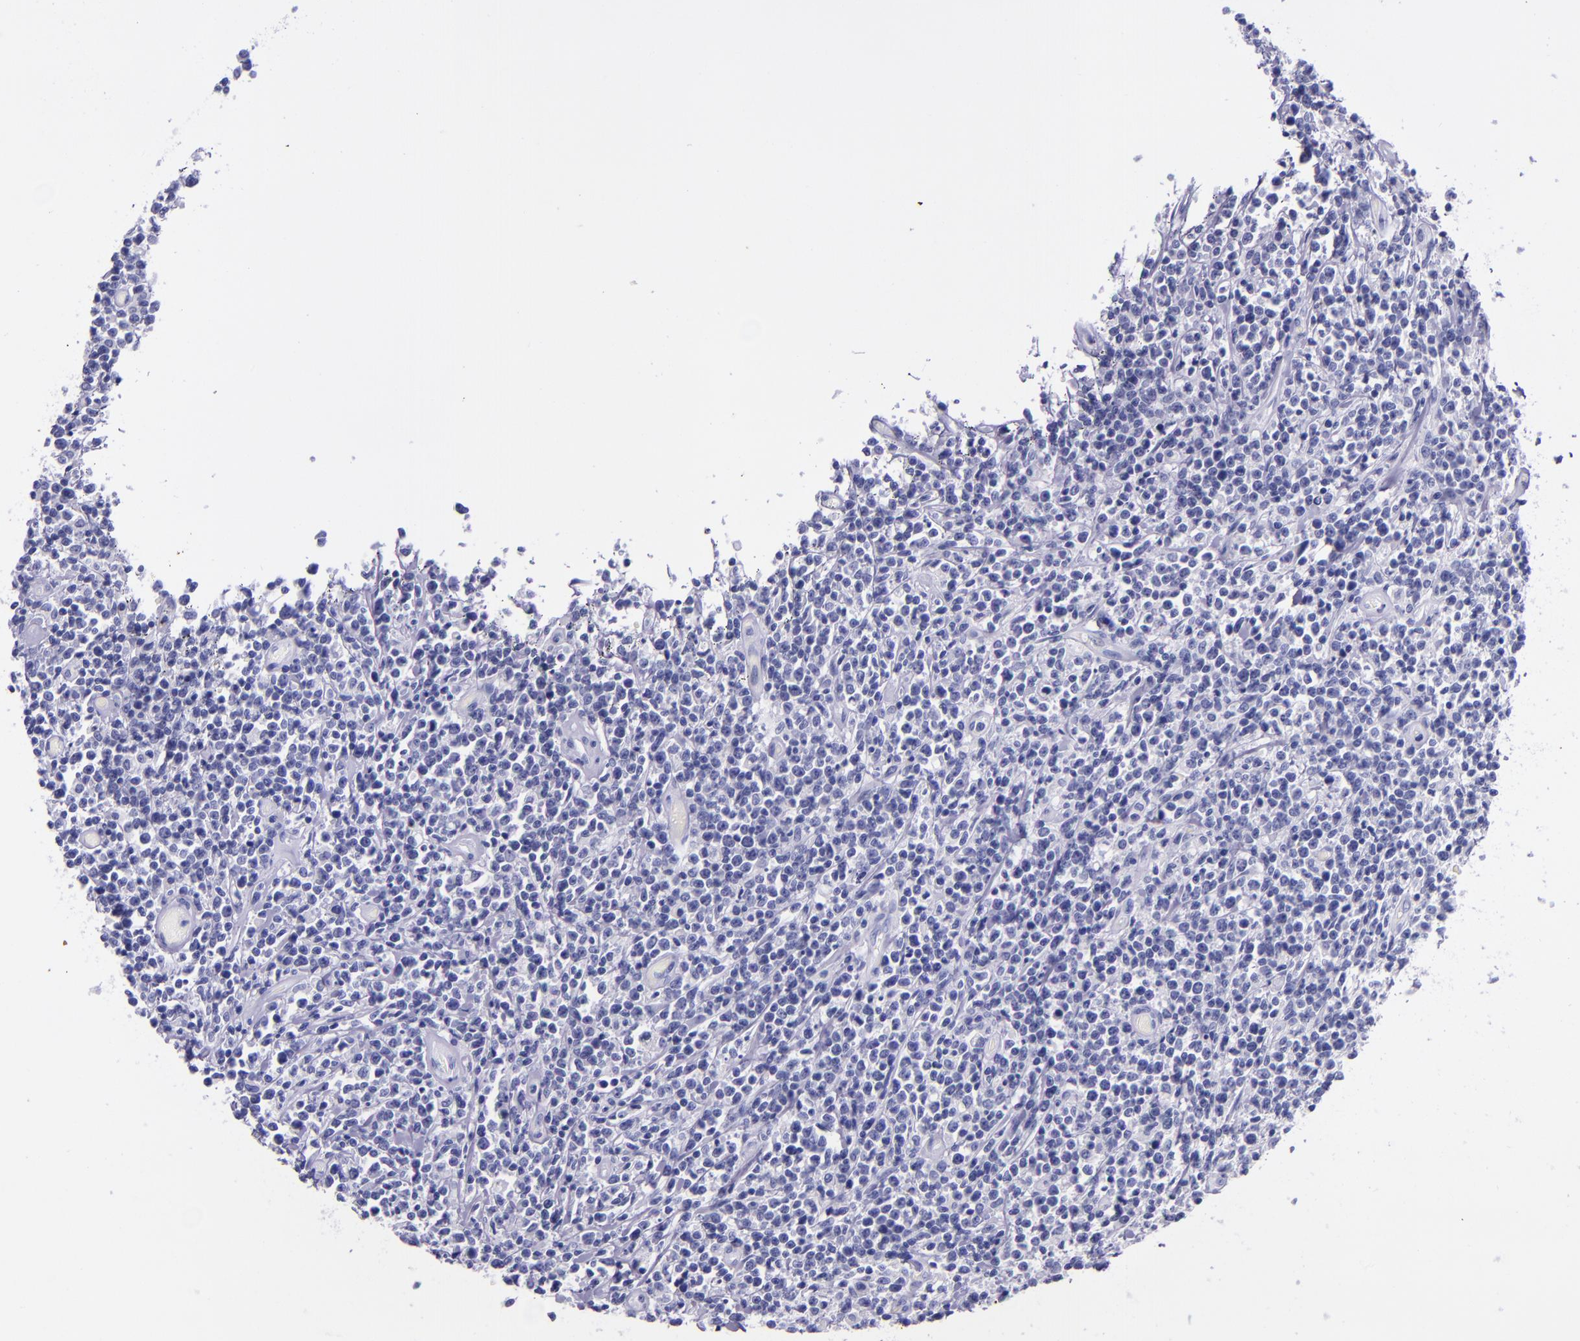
{"staining": {"intensity": "negative", "quantity": "none", "location": "none"}, "tissue": "lymphoma", "cell_type": "Tumor cells", "image_type": "cancer", "snomed": [{"axis": "morphology", "description": "Malignant lymphoma, non-Hodgkin's type, High grade"}, {"axis": "topography", "description": "Colon"}], "caption": "Histopathology image shows no significant protein positivity in tumor cells of malignant lymphoma, non-Hodgkin's type (high-grade).", "gene": "KRT4", "patient": {"sex": "male", "age": 82}}